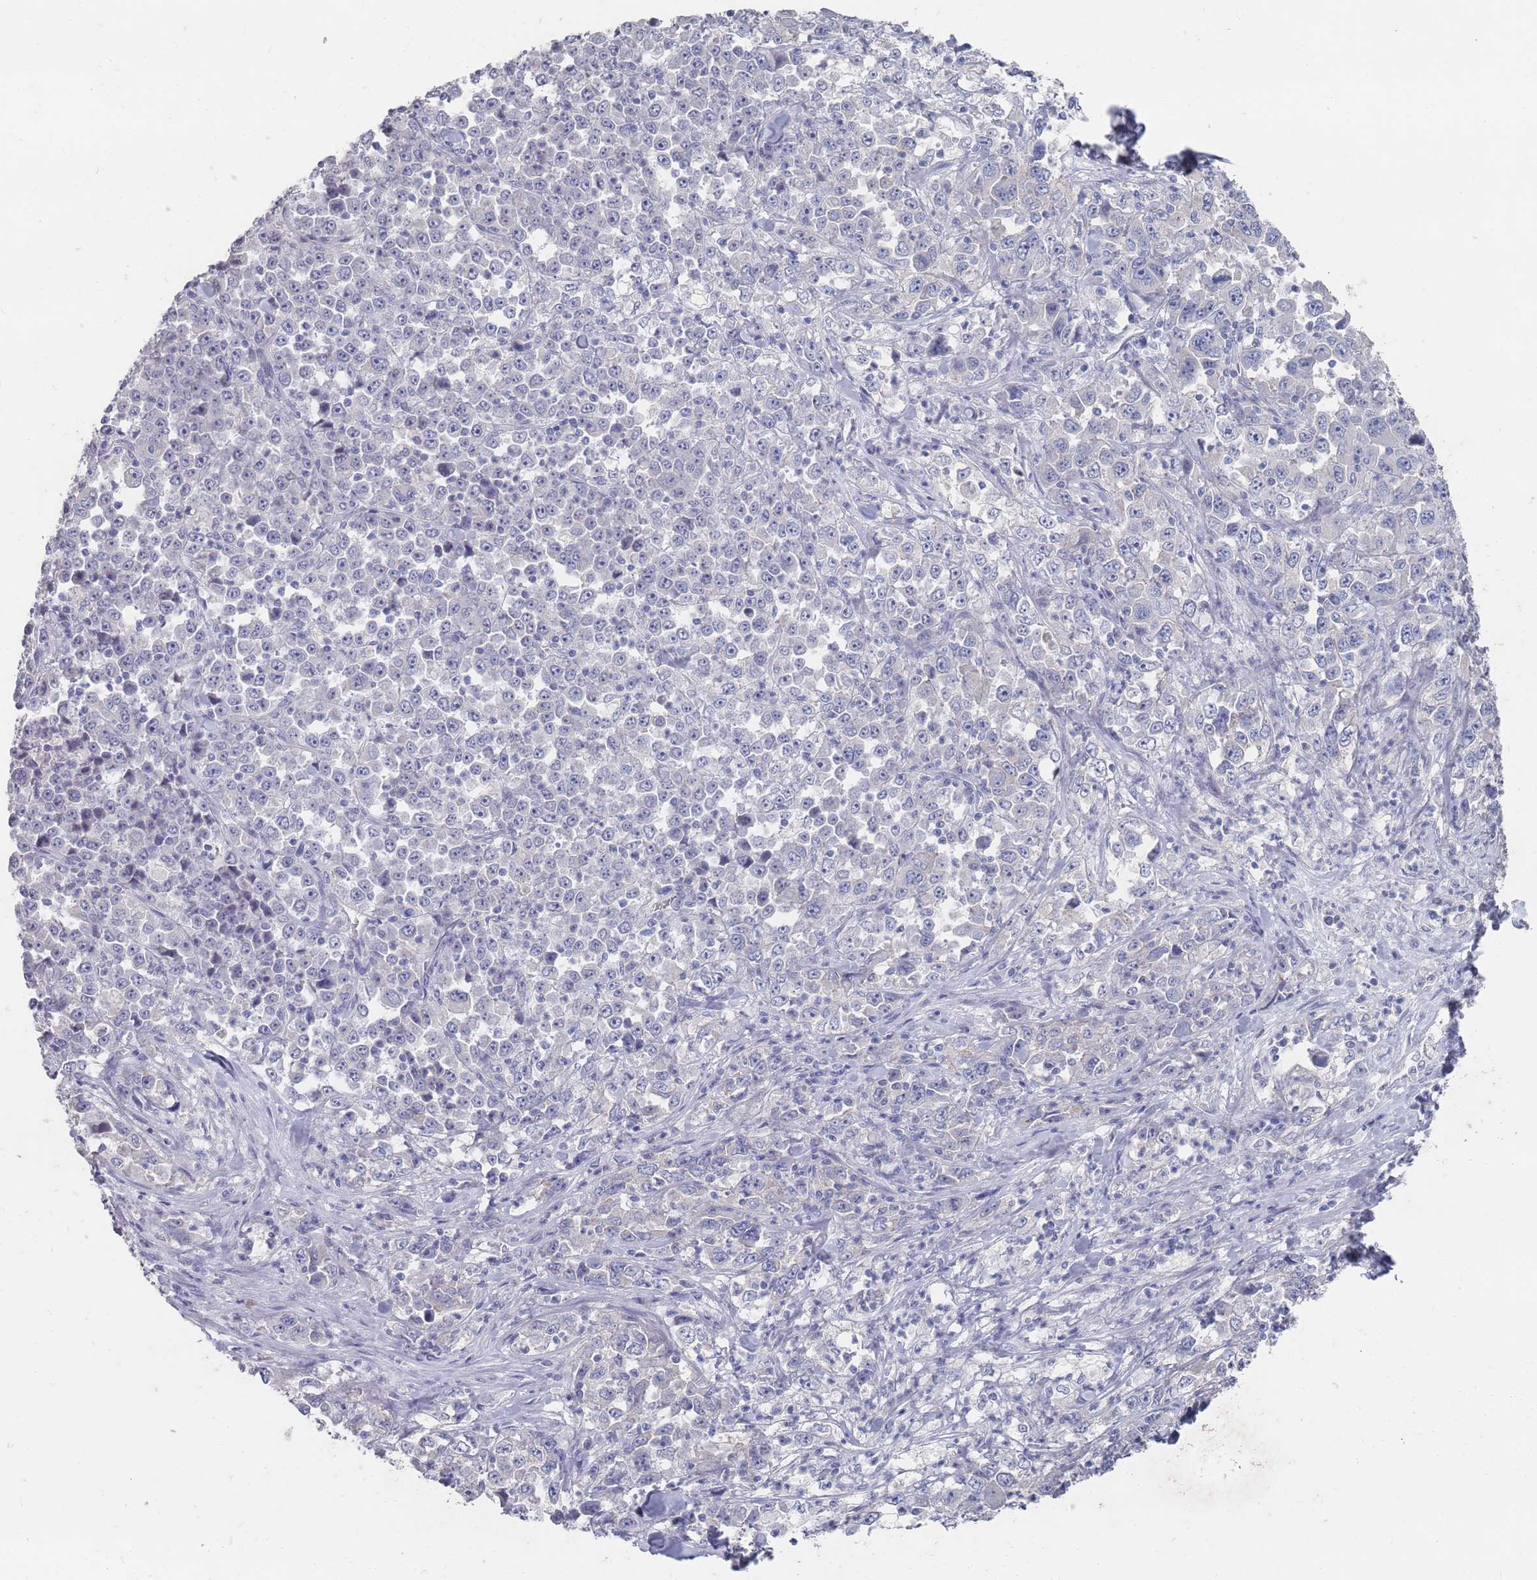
{"staining": {"intensity": "negative", "quantity": "none", "location": "none"}, "tissue": "stomach cancer", "cell_type": "Tumor cells", "image_type": "cancer", "snomed": [{"axis": "morphology", "description": "Normal tissue, NOS"}, {"axis": "morphology", "description": "Adenocarcinoma, NOS"}, {"axis": "topography", "description": "Stomach, upper"}, {"axis": "topography", "description": "Stomach"}], "caption": "A high-resolution photomicrograph shows immunohistochemistry (IHC) staining of stomach cancer, which displays no significant staining in tumor cells.", "gene": "PROM2", "patient": {"sex": "male", "age": 59}}